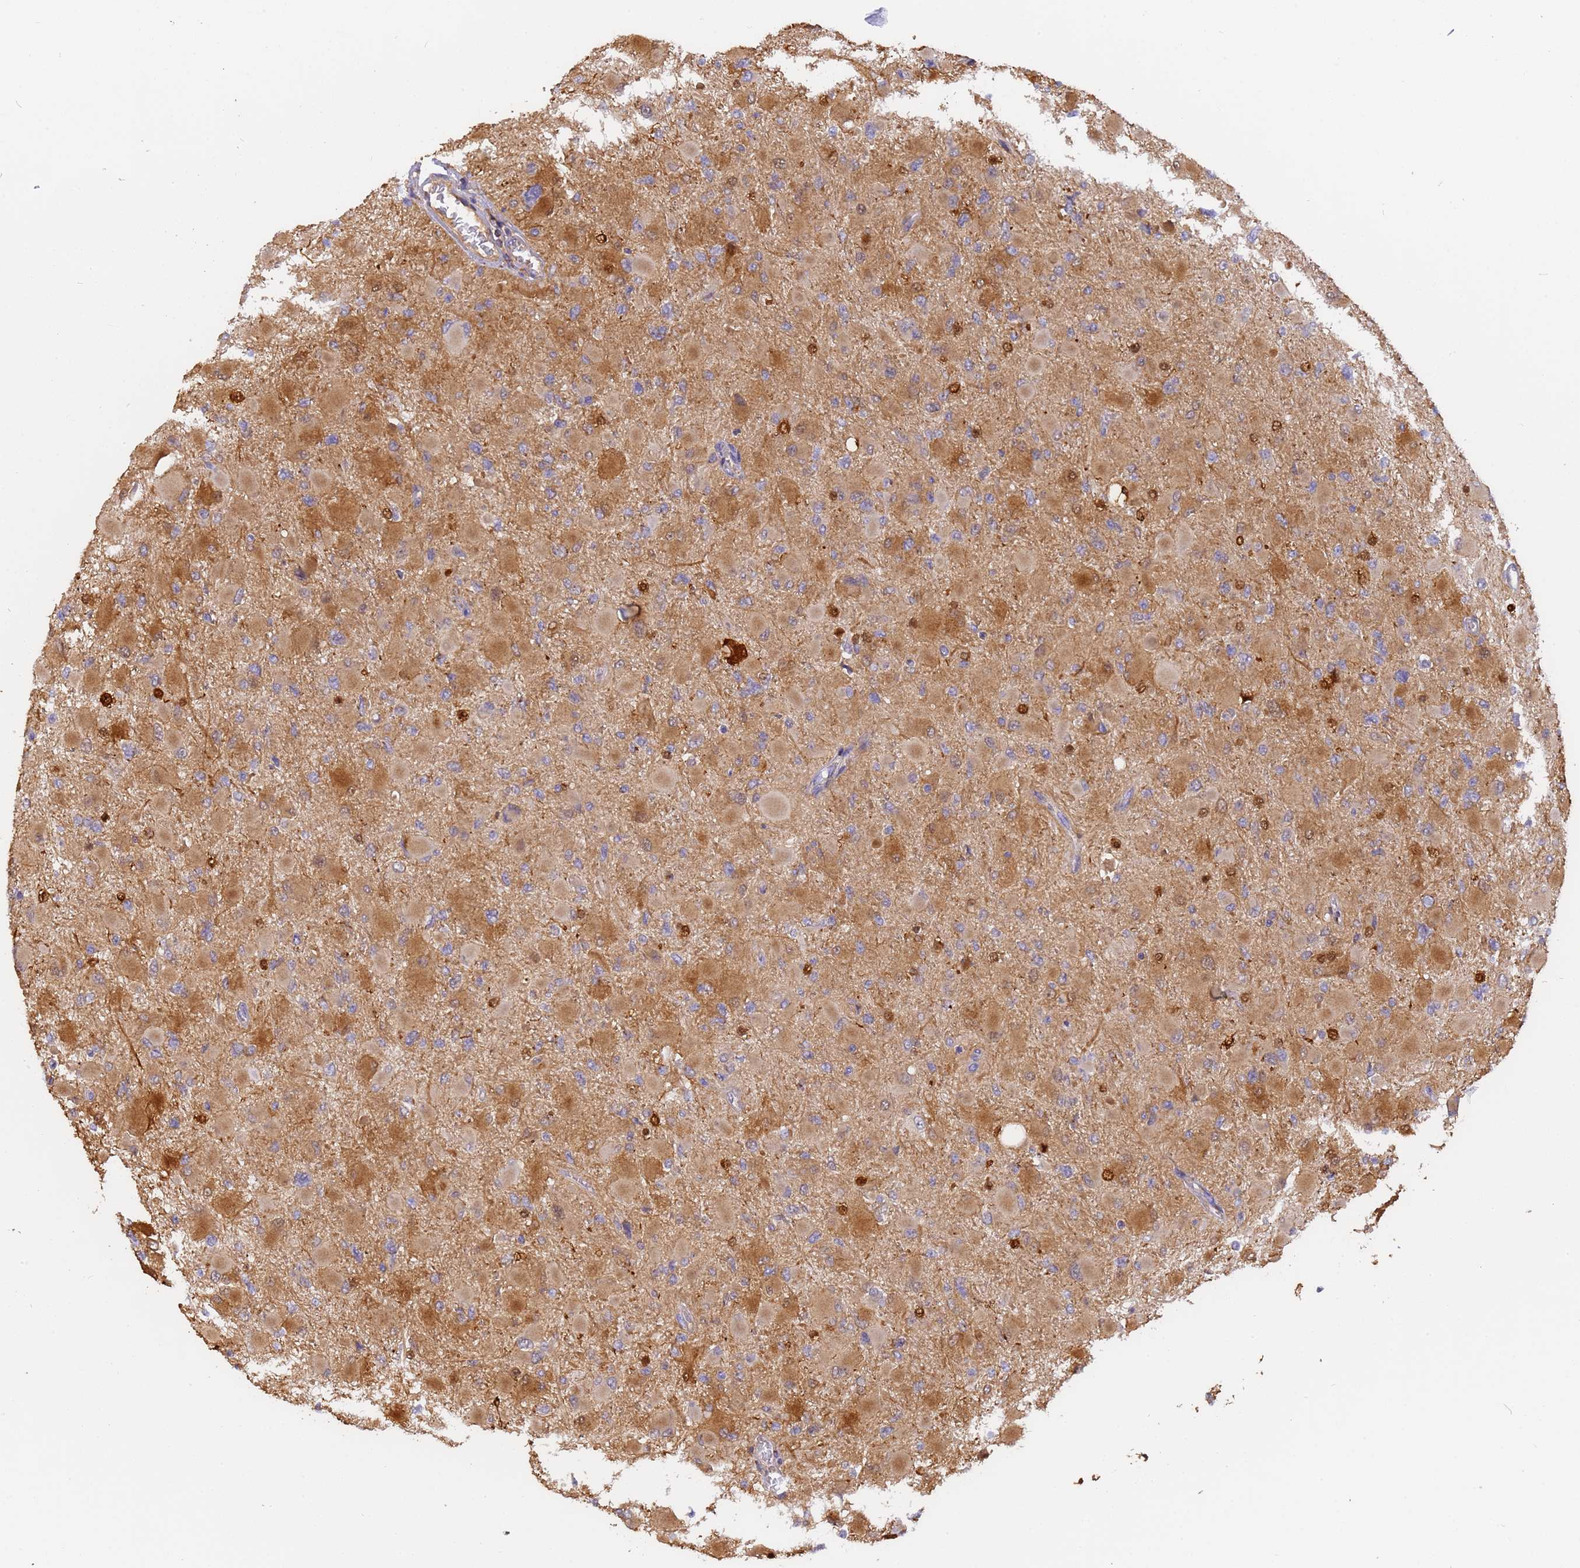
{"staining": {"intensity": "moderate", "quantity": "25%-75%", "location": "cytoplasmic/membranous"}, "tissue": "glioma", "cell_type": "Tumor cells", "image_type": "cancer", "snomed": [{"axis": "morphology", "description": "Glioma, malignant, High grade"}, {"axis": "topography", "description": "Cerebral cortex"}], "caption": "Human glioma stained for a protein (brown) reveals moderate cytoplasmic/membranous positive expression in about 25%-75% of tumor cells.", "gene": "M6PR", "patient": {"sex": "female", "age": 36}}